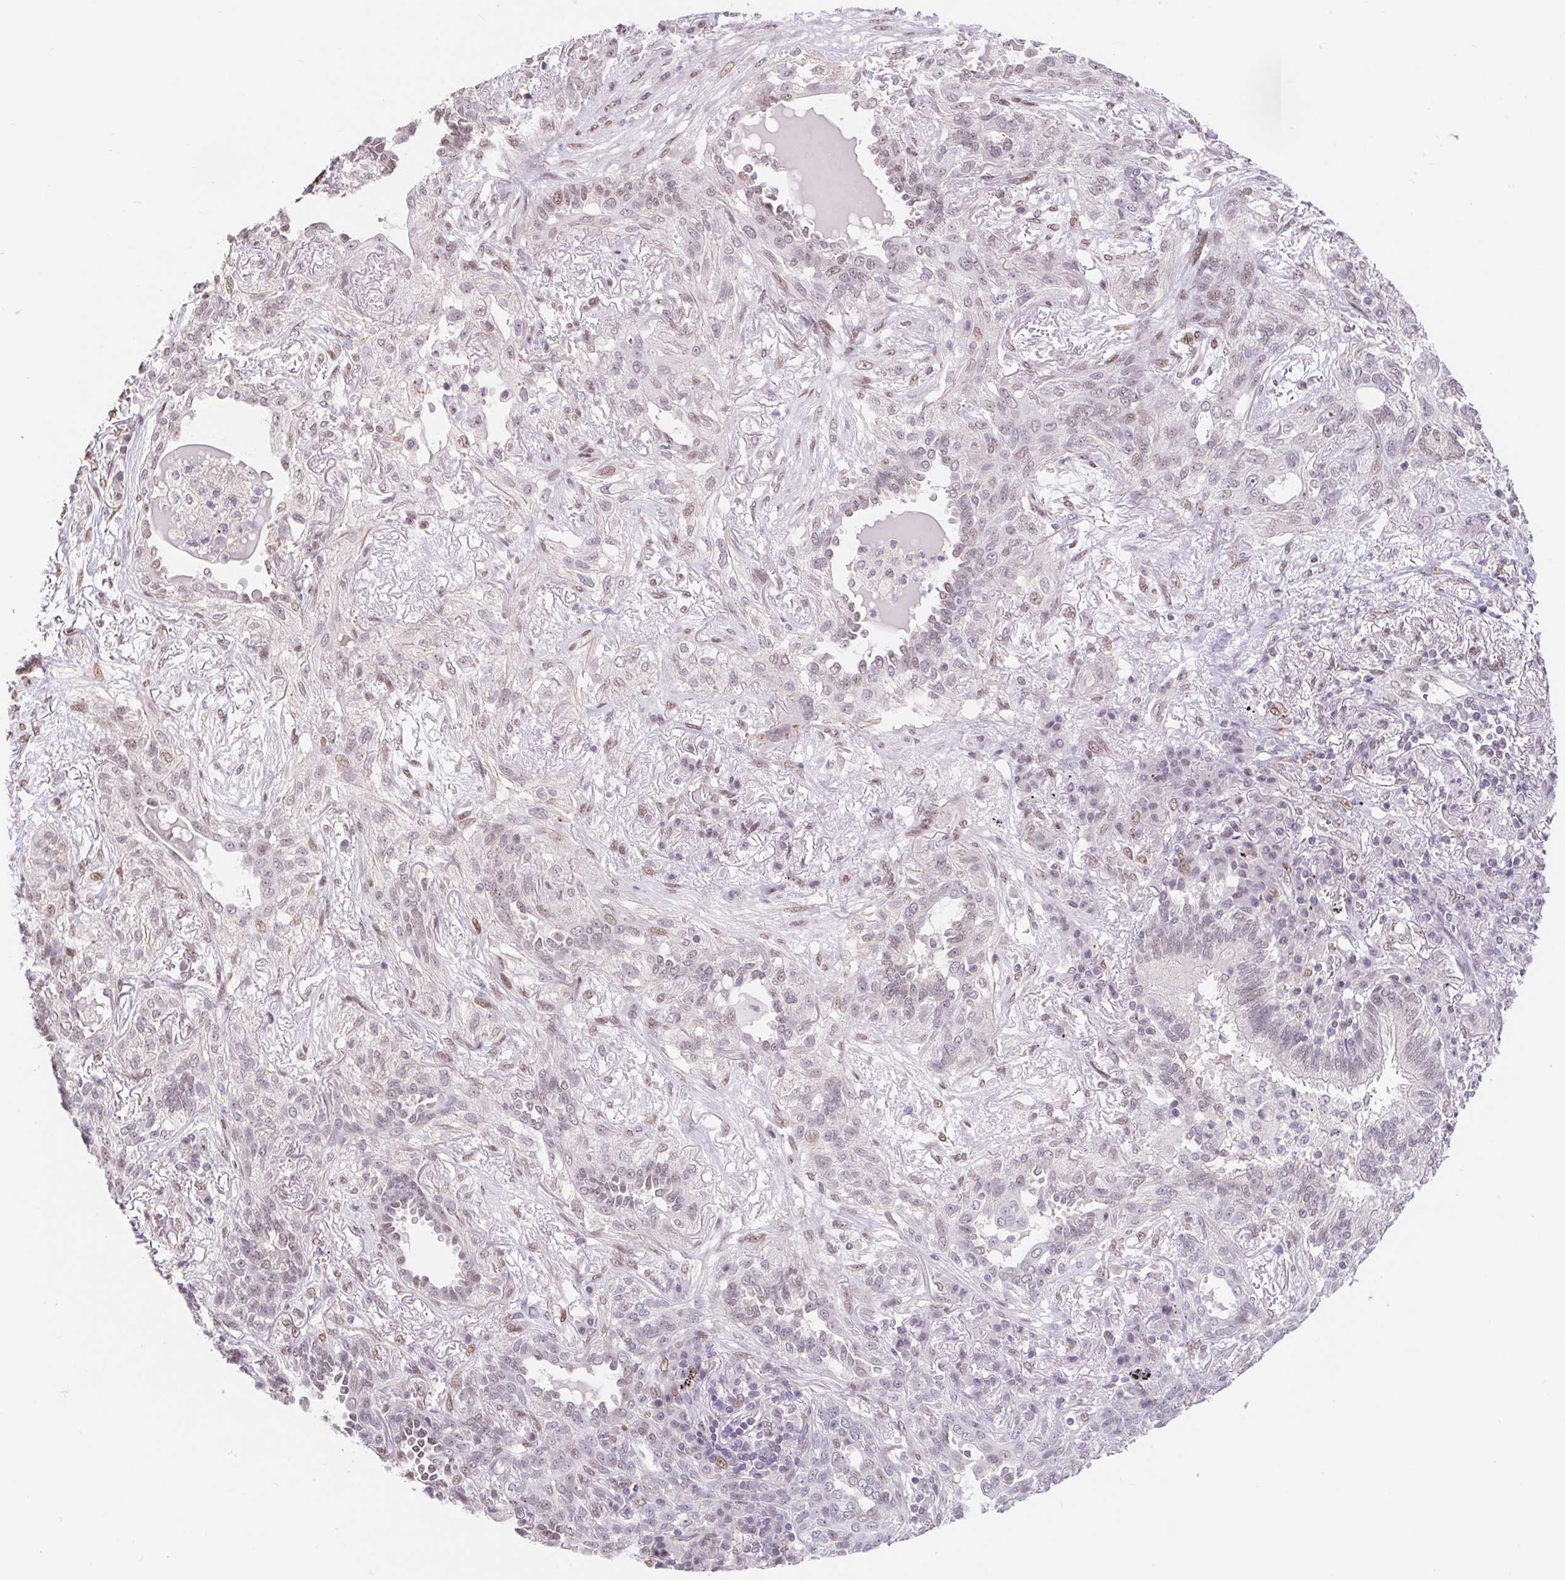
{"staining": {"intensity": "negative", "quantity": "none", "location": "none"}, "tissue": "lung cancer", "cell_type": "Tumor cells", "image_type": "cancer", "snomed": [{"axis": "morphology", "description": "Squamous cell carcinoma, NOS"}, {"axis": "topography", "description": "Lung"}], "caption": "DAB (3,3'-diaminobenzidine) immunohistochemical staining of human lung squamous cell carcinoma reveals no significant staining in tumor cells.", "gene": "CAND1", "patient": {"sex": "female", "age": 70}}